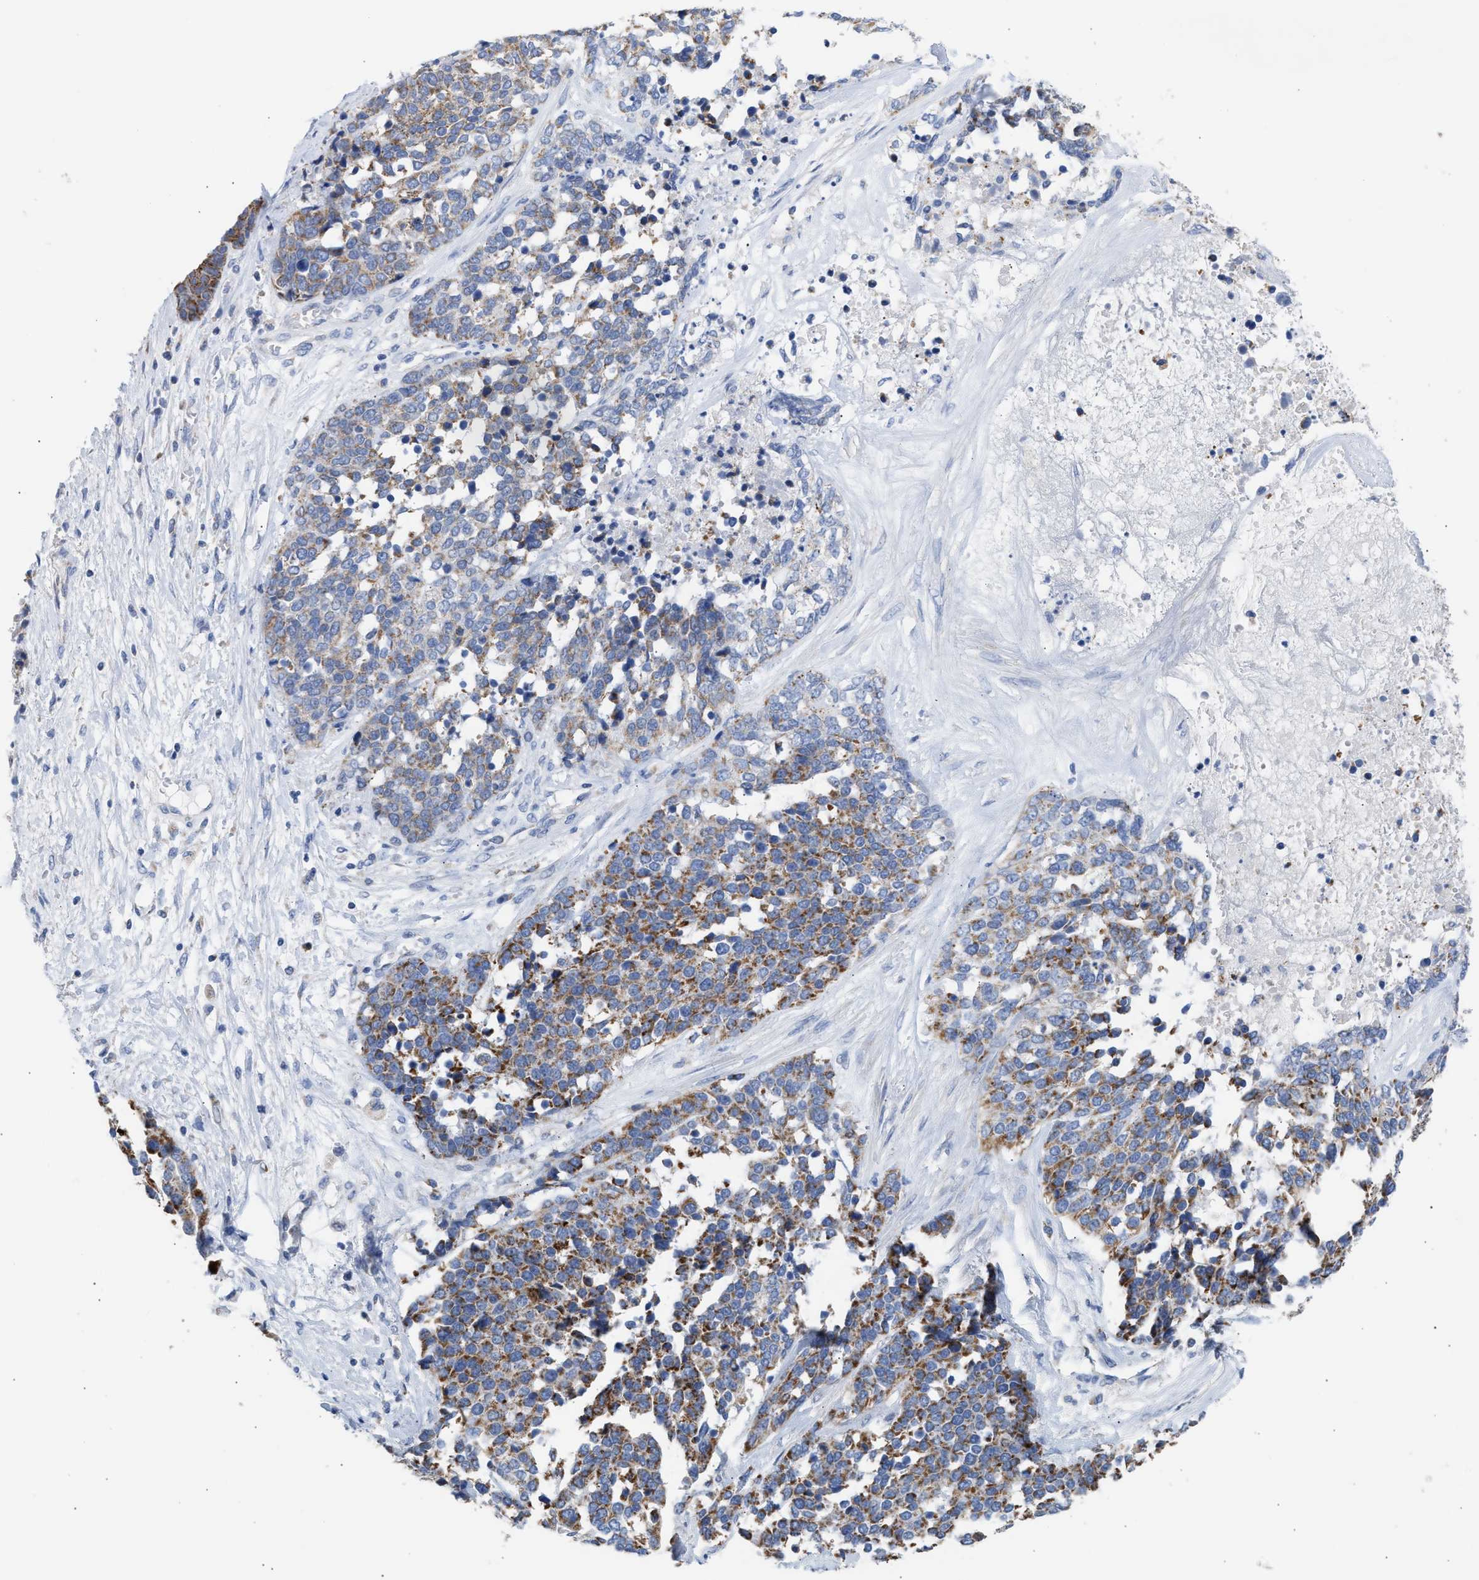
{"staining": {"intensity": "moderate", "quantity": ">75%", "location": "cytoplasmic/membranous"}, "tissue": "ovarian cancer", "cell_type": "Tumor cells", "image_type": "cancer", "snomed": [{"axis": "morphology", "description": "Cystadenocarcinoma, serous, NOS"}, {"axis": "topography", "description": "Ovary"}], "caption": "Immunohistochemistry (IHC) histopathology image of neoplastic tissue: ovarian cancer stained using immunohistochemistry shows medium levels of moderate protein expression localized specifically in the cytoplasmic/membranous of tumor cells, appearing as a cytoplasmic/membranous brown color.", "gene": "ACOT13", "patient": {"sex": "female", "age": 44}}